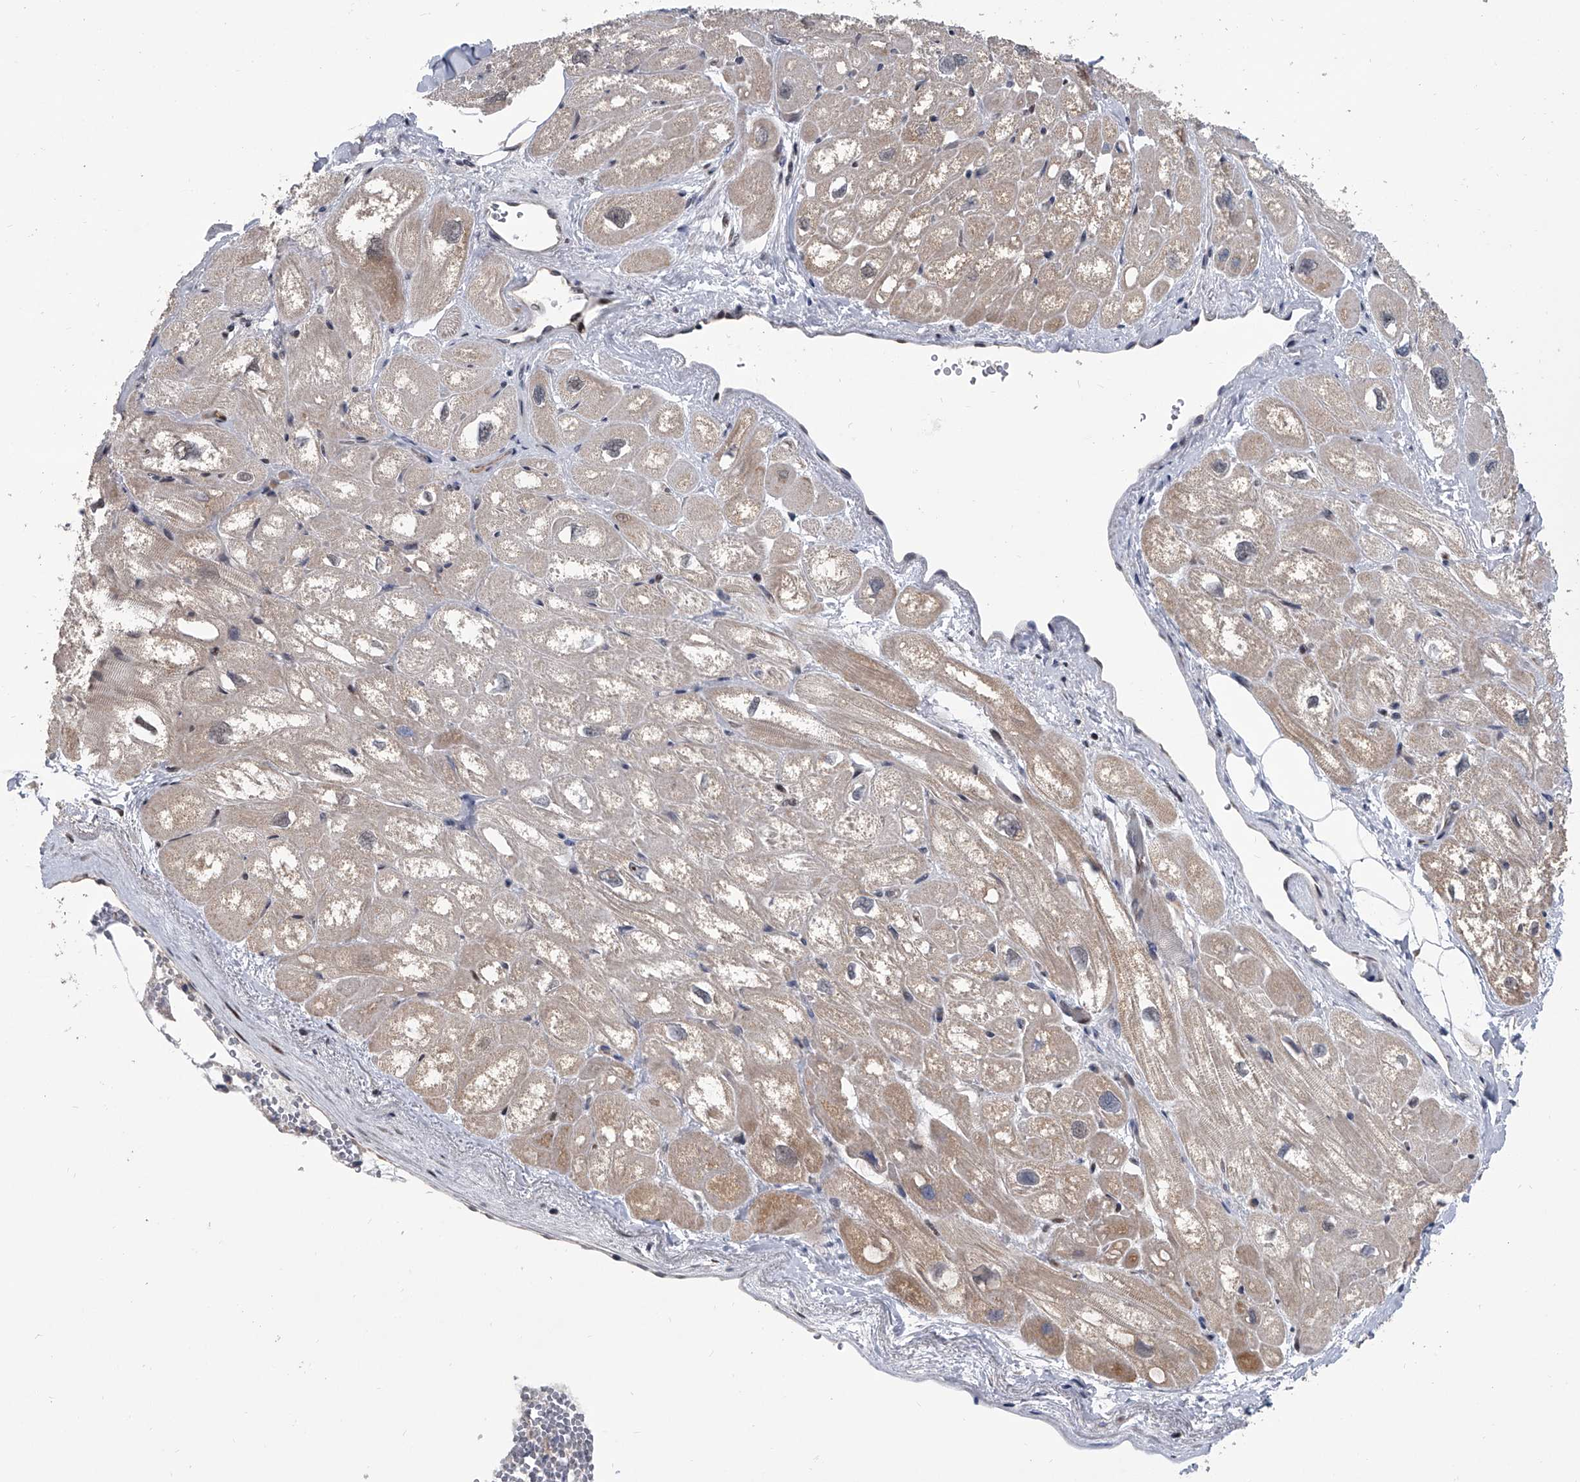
{"staining": {"intensity": "weak", "quantity": "25%-75%", "location": "cytoplasmic/membranous"}, "tissue": "heart muscle", "cell_type": "Cardiomyocytes", "image_type": "normal", "snomed": [{"axis": "morphology", "description": "Normal tissue, NOS"}, {"axis": "topography", "description": "Heart"}], "caption": "Unremarkable heart muscle was stained to show a protein in brown. There is low levels of weak cytoplasmic/membranous staining in approximately 25%-75% of cardiomyocytes.", "gene": "ZNF426", "patient": {"sex": "male", "age": 50}}